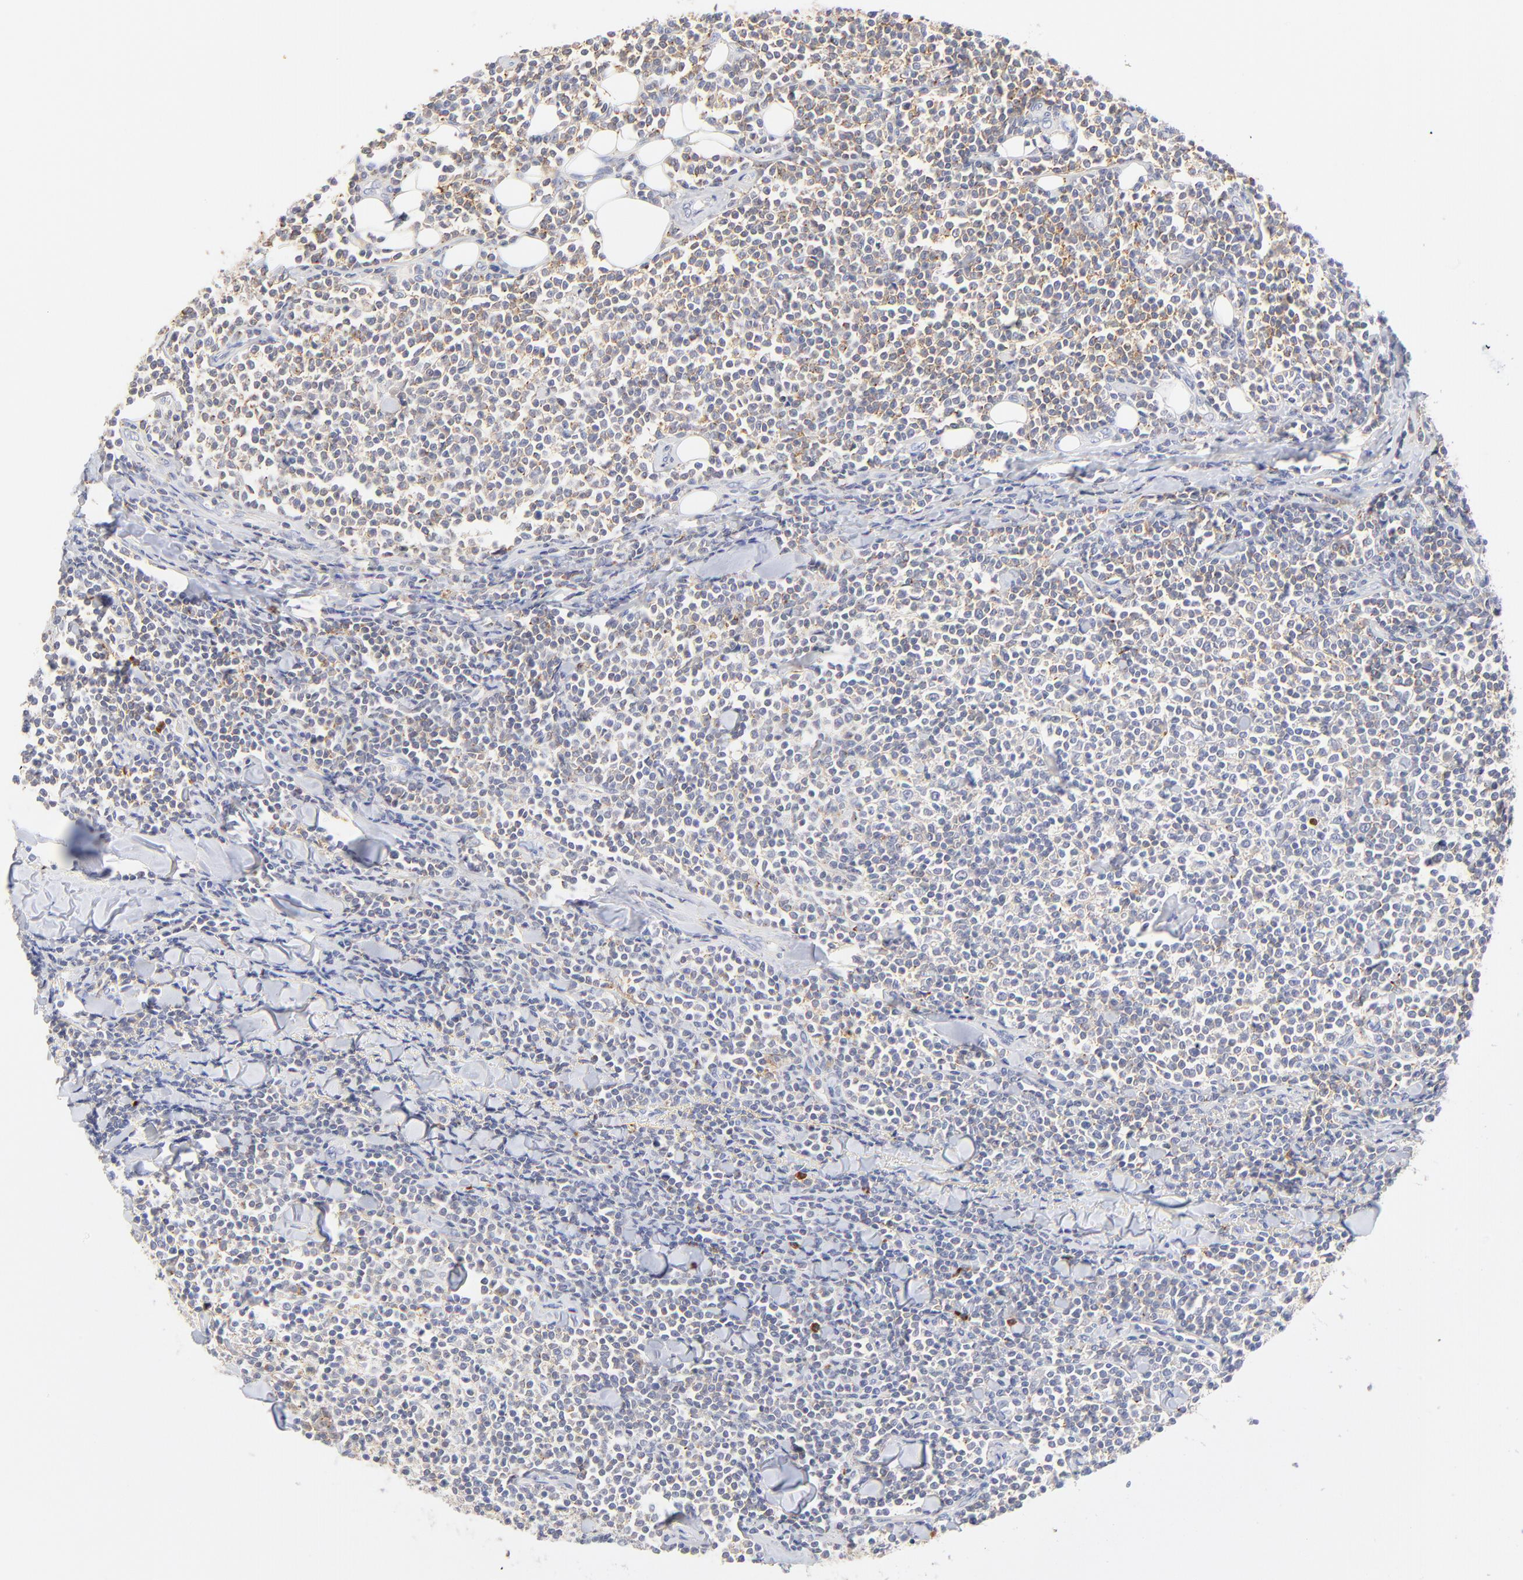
{"staining": {"intensity": "weak", "quantity": "<25%", "location": "cytoplasmic/membranous"}, "tissue": "lymphoma", "cell_type": "Tumor cells", "image_type": "cancer", "snomed": [{"axis": "morphology", "description": "Malignant lymphoma, non-Hodgkin's type, Low grade"}, {"axis": "topography", "description": "Soft tissue"}], "caption": "Lymphoma was stained to show a protein in brown. There is no significant staining in tumor cells. (DAB immunohistochemistry (IHC), high magnification).", "gene": "MDGA2", "patient": {"sex": "male", "age": 92}}